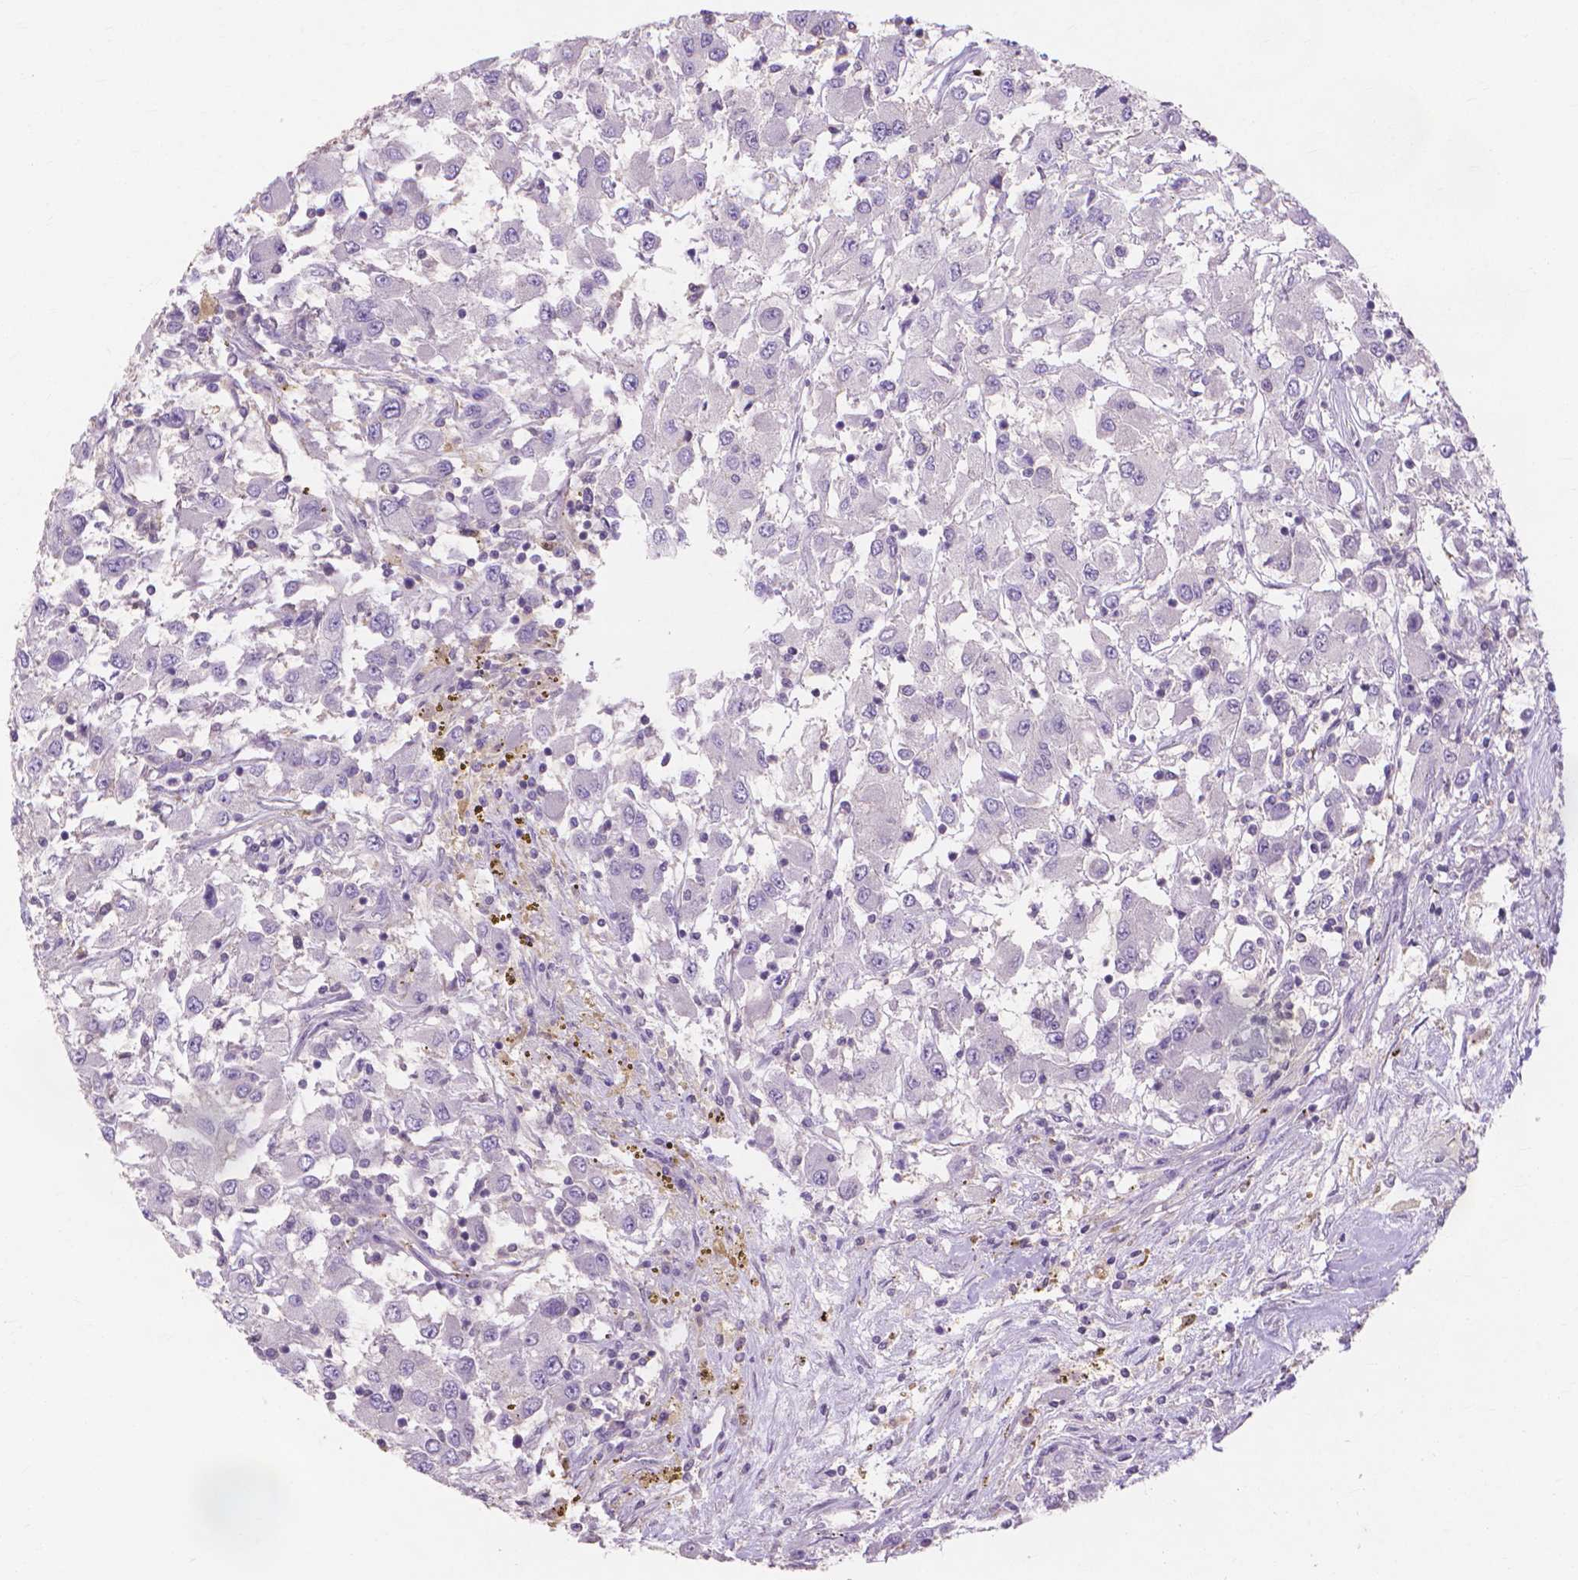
{"staining": {"intensity": "negative", "quantity": "none", "location": "none"}, "tissue": "renal cancer", "cell_type": "Tumor cells", "image_type": "cancer", "snomed": [{"axis": "morphology", "description": "Adenocarcinoma, NOS"}, {"axis": "topography", "description": "Kidney"}], "caption": "DAB (3,3'-diaminobenzidine) immunohistochemical staining of renal cancer (adenocarcinoma) reveals no significant positivity in tumor cells. (Stains: DAB immunohistochemistry (IHC) with hematoxylin counter stain, Microscopy: brightfield microscopy at high magnification).", "gene": "PRDM13", "patient": {"sex": "female", "age": 67}}